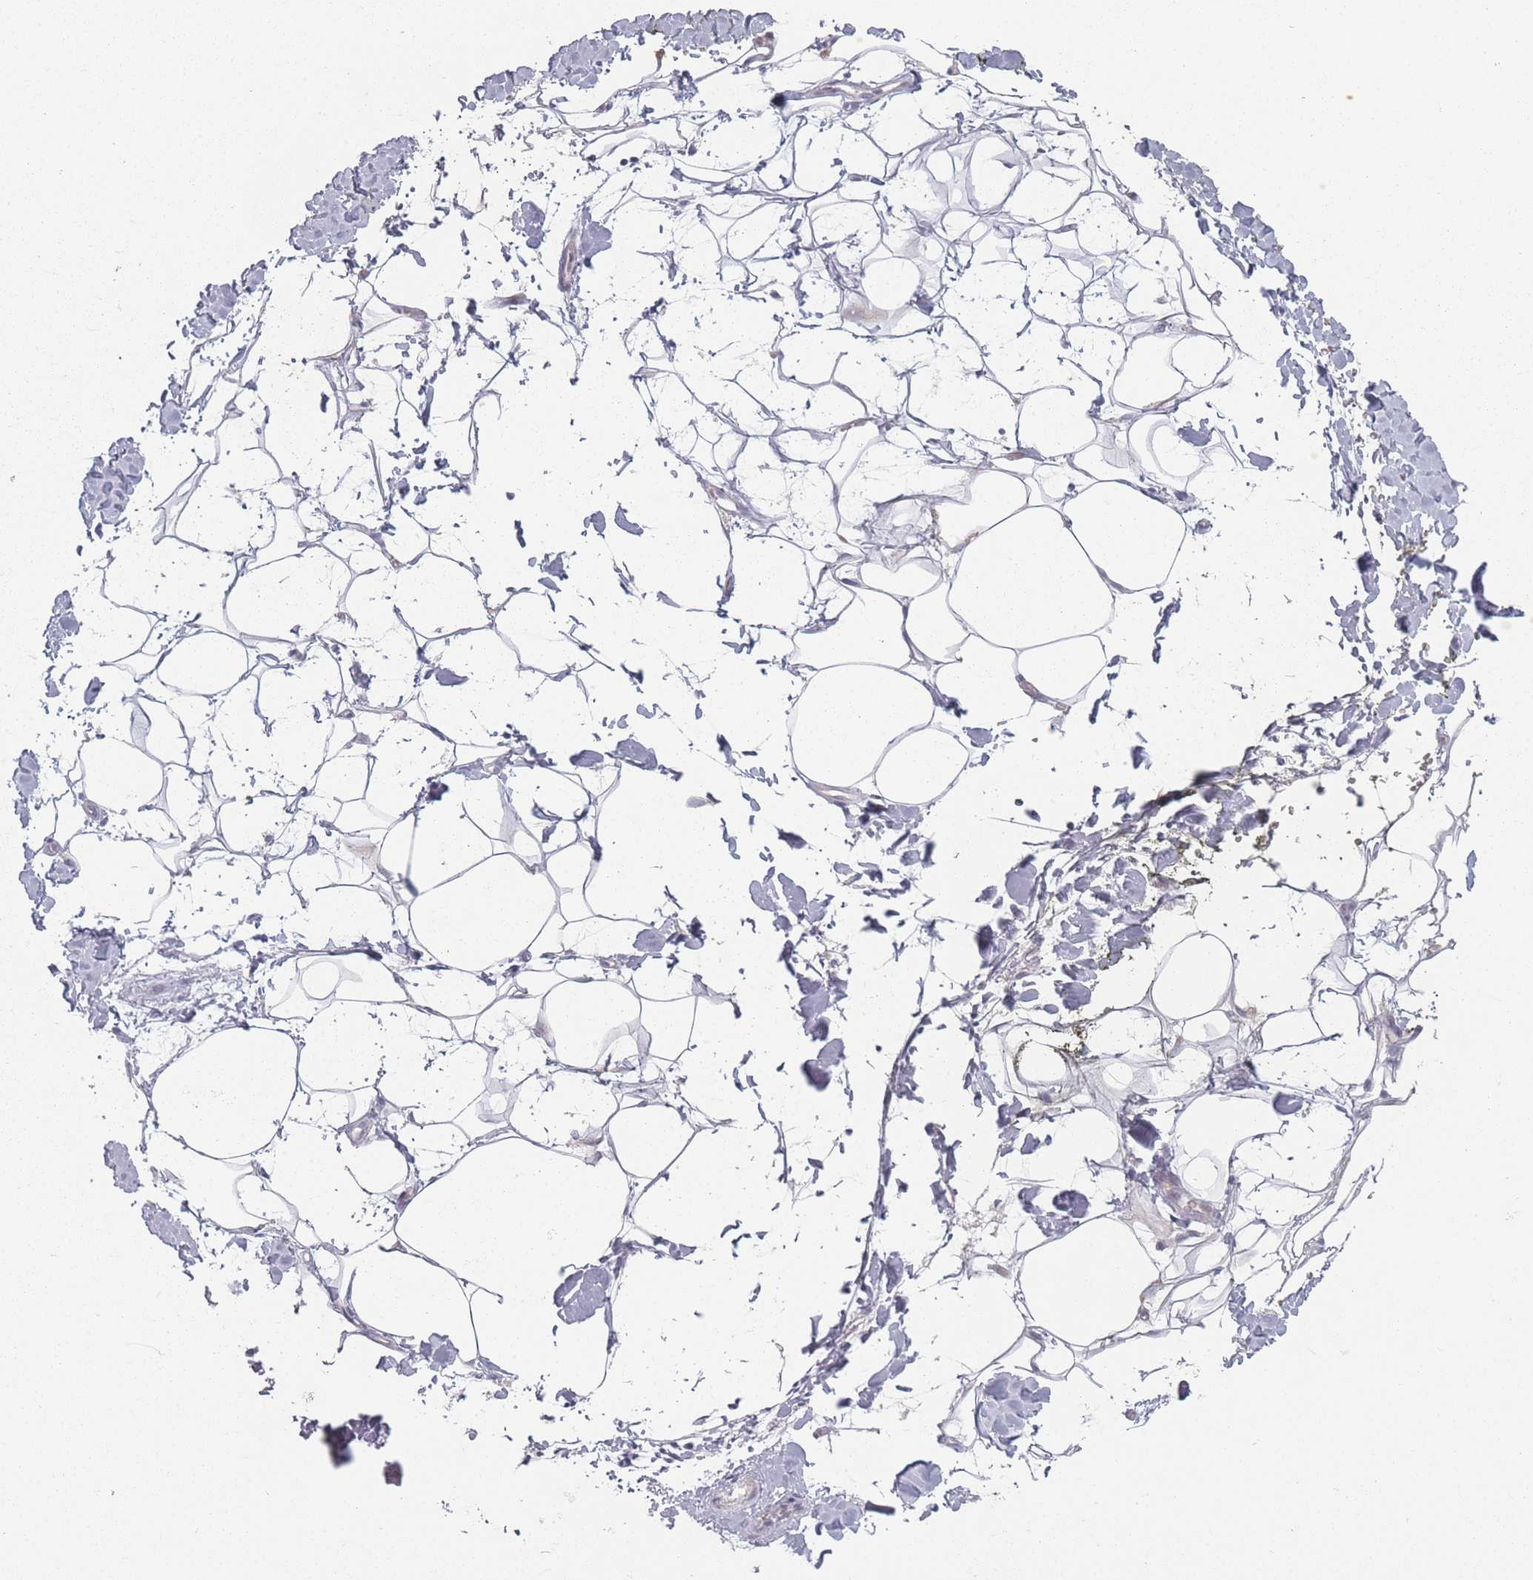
{"staining": {"intensity": "negative", "quantity": "none", "location": "none"}, "tissue": "adipose tissue", "cell_type": "Adipocytes", "image_type": "normal", "snomed": [{"axis": "morphology", "description": "Normal tissue, NOS"}, {"axis": "morphology", "description": "Adenocarcinoma, NOS"}, {"axis": "topography", "description": "Pancreas"}, {"axis": "topography", "description": "Peripheral nerve tissue"}], "caption": "Unremarkable adipose tissue was stained to show a protein in brown. There is no significant expression in adipocytes. The staining was performed using DAB to visualize the protein expression in brown, while the nuclei were stained in blue with hematoxylin (Magnification: 20x).", "gene": "RASL10B", "patient": {"sex": "male", "age": 59}}